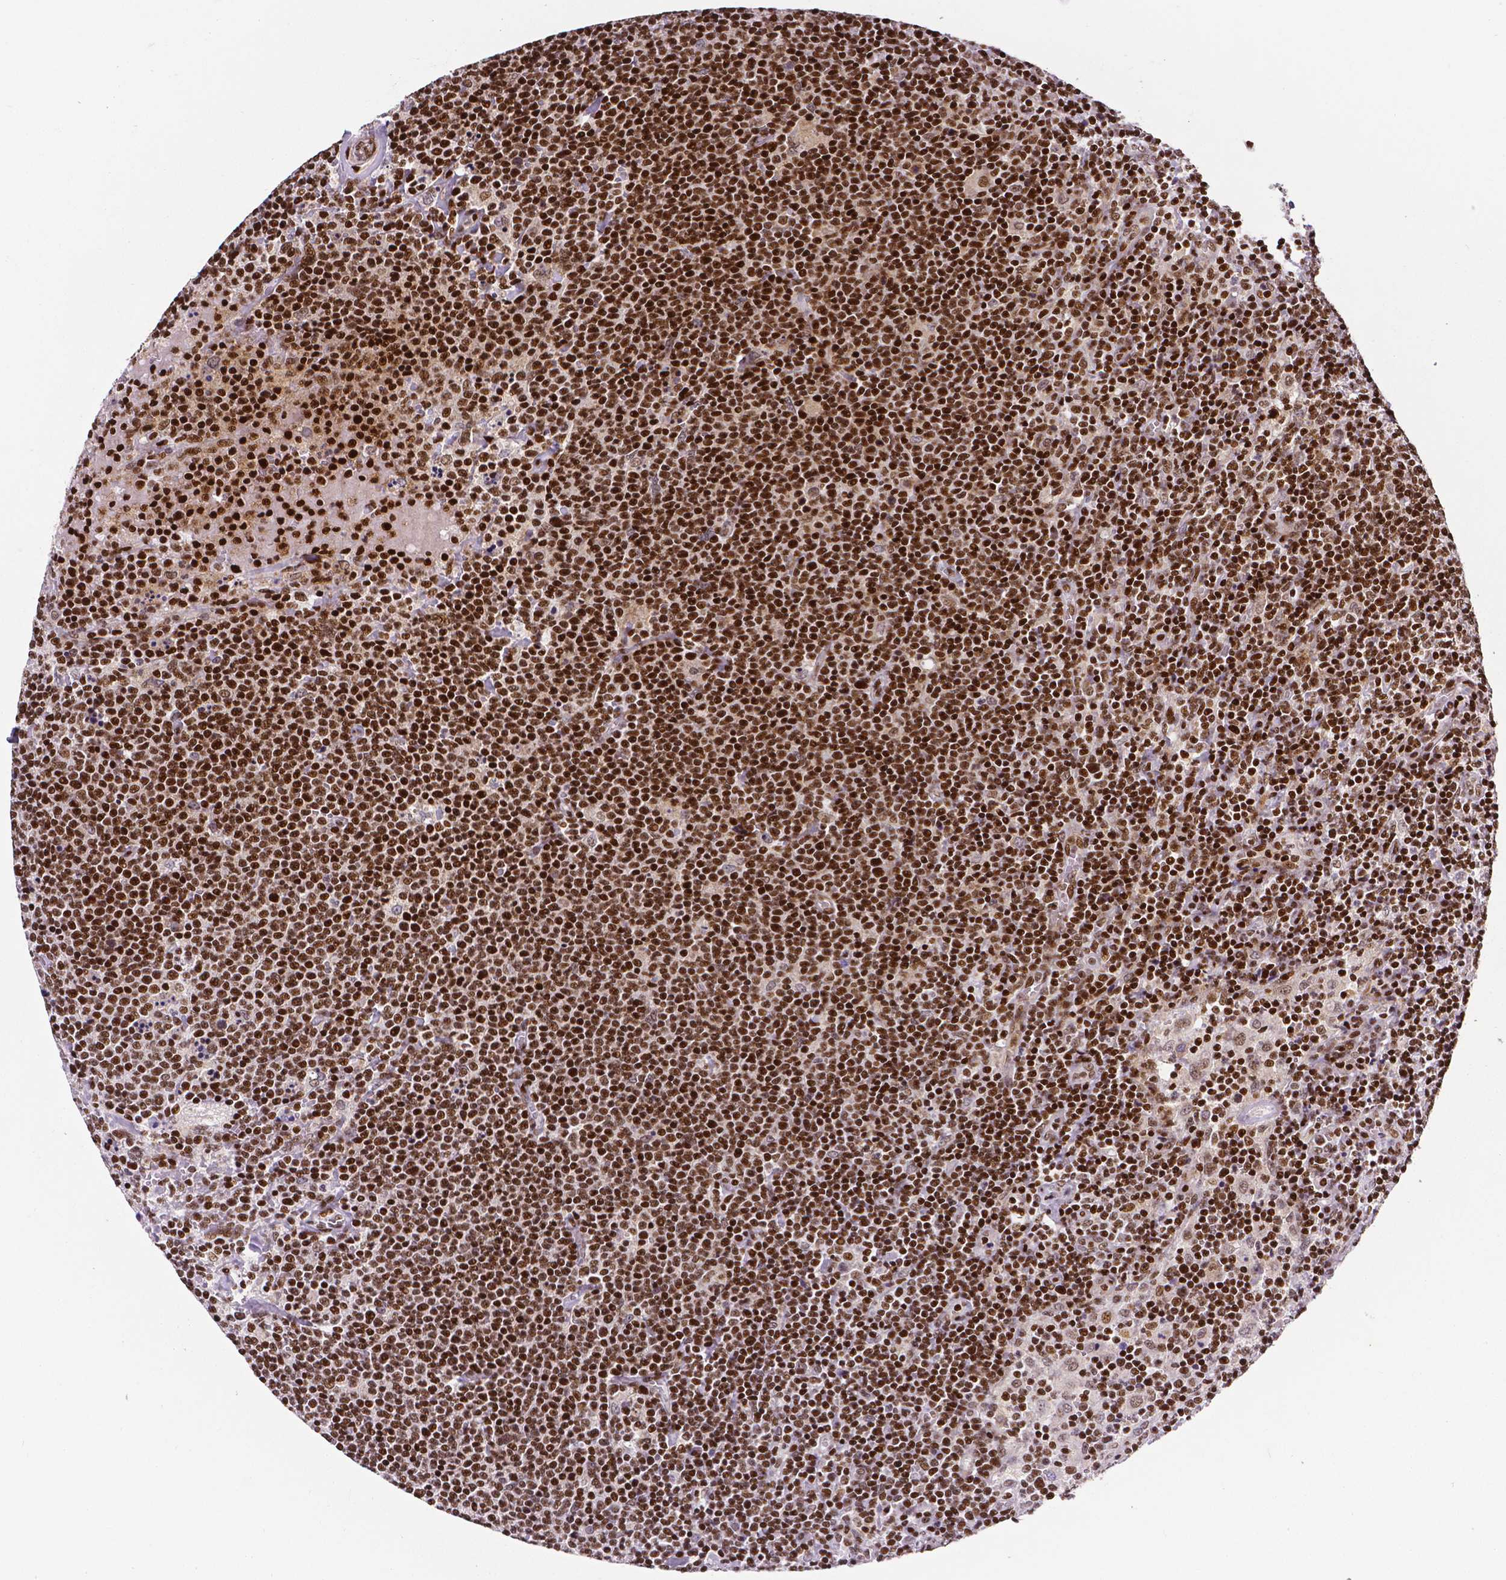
{"staining": {"intensity": "strong", "quantity": ">75%", "location": "nuclear"}, "tissue": "lymphoma", "cell_type": "Tumor cells", "image_type": "cancer", "snomed": [{"axis": "morphology", "description": "Malignant lymphoma, non-Hodgkin's type, High grade"}, {"axis": "topography", "description": "Lymph node"}], "caption": "A micrograph of high-grade malignant lymphoma, non-Hodgkin's type stained for a protein shows strong nuclear brown staining in tumor cells.", "gene": "CTCF", "patient": {"sex": "male", "age": 61}}